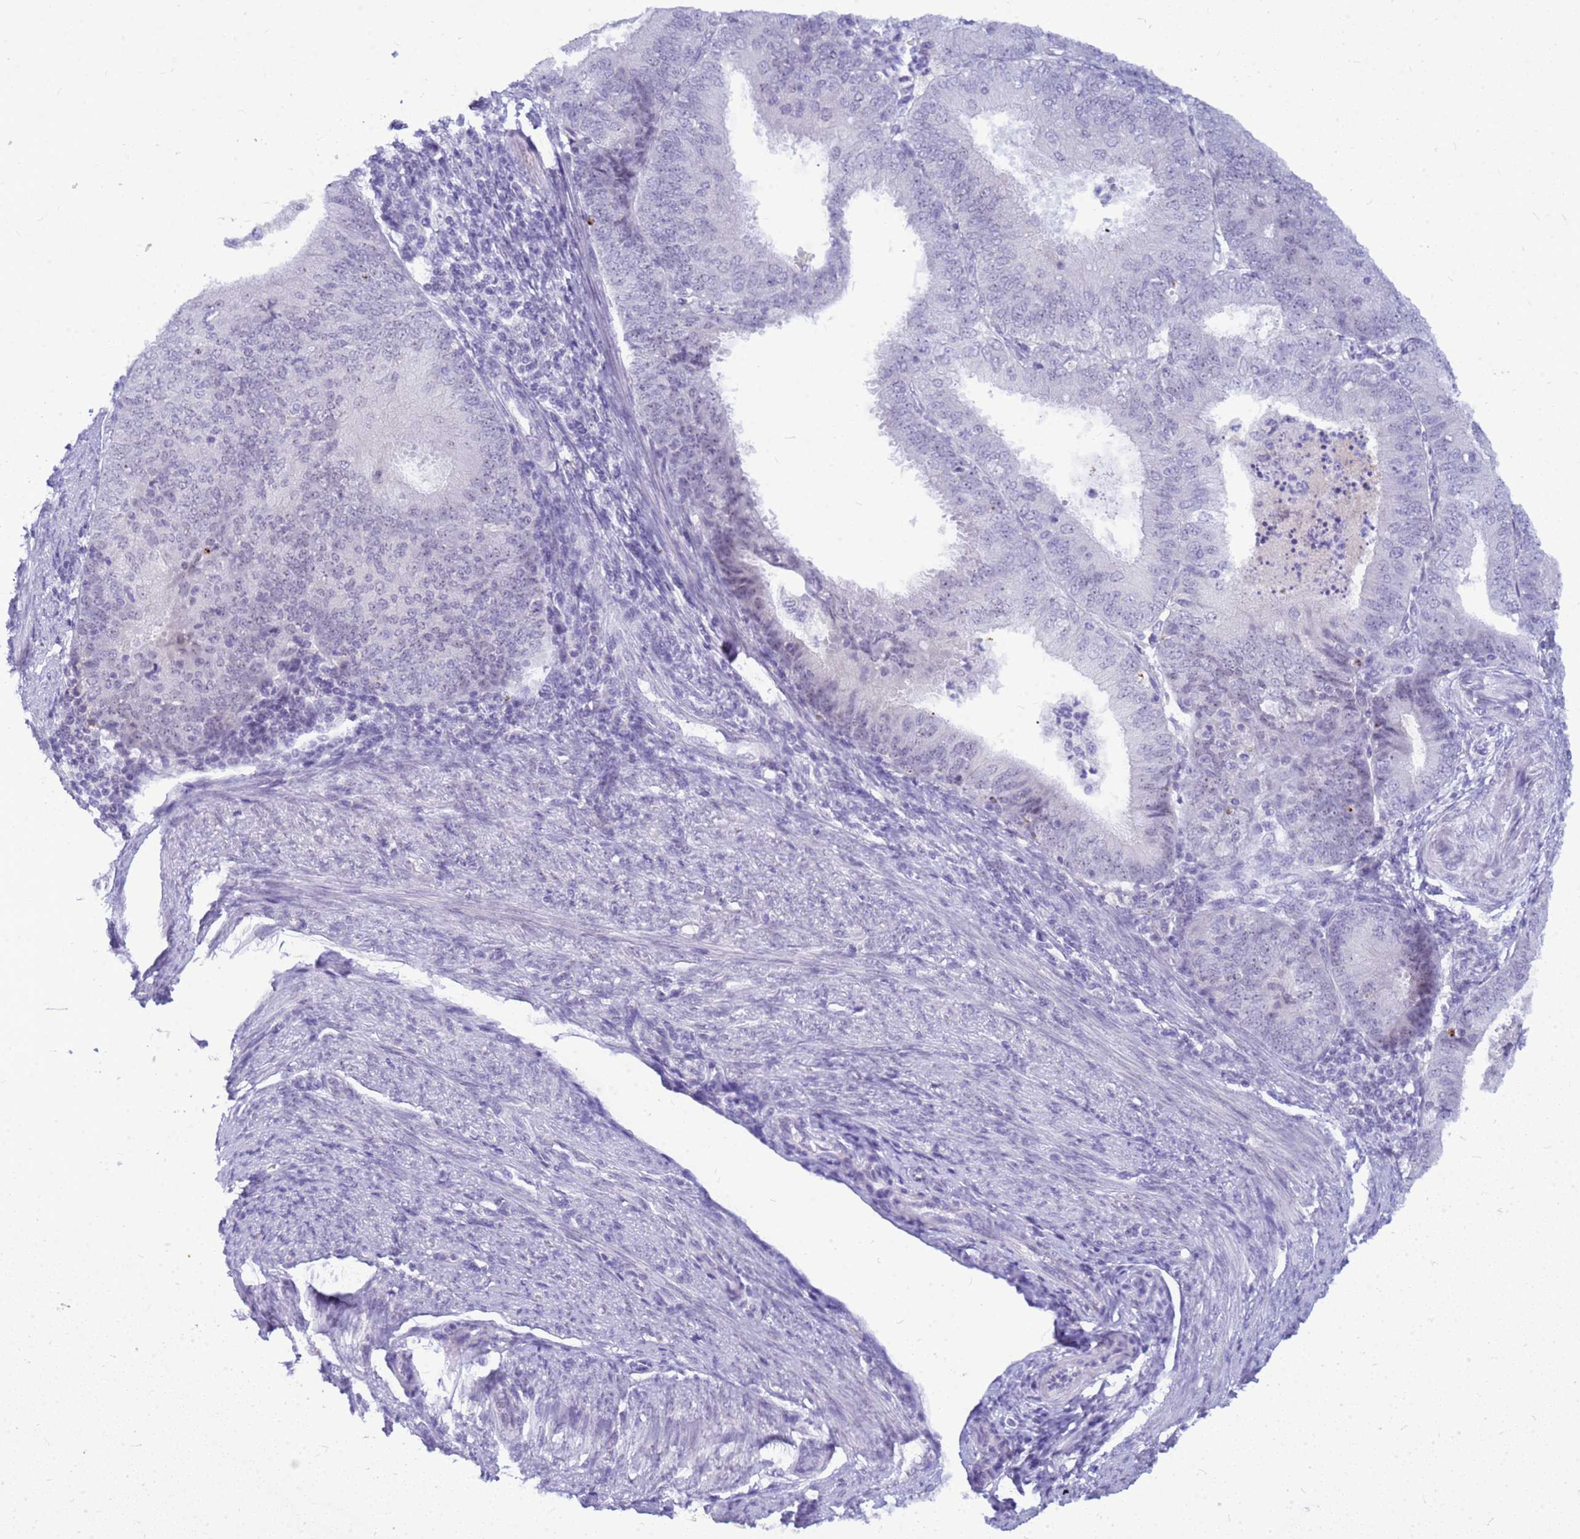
{"staining": {"intensity": "negative", "quantity": "none", "location": "none"}, "tissue": "endometrial cancer", "cell_type": "Tumor cells", "image_type": "cancer", "snomed": [{"axis": "morphology", "description": "Adenocarcinoma, NOS"}, {"axis": "topography", "description": "Endometrium"}], "caption": "The image displays no staining of tumor cells in endometrial adenocarcinoma.", "gene": "DMRTC2", "patient": {"sex": "female", "age": 57}}